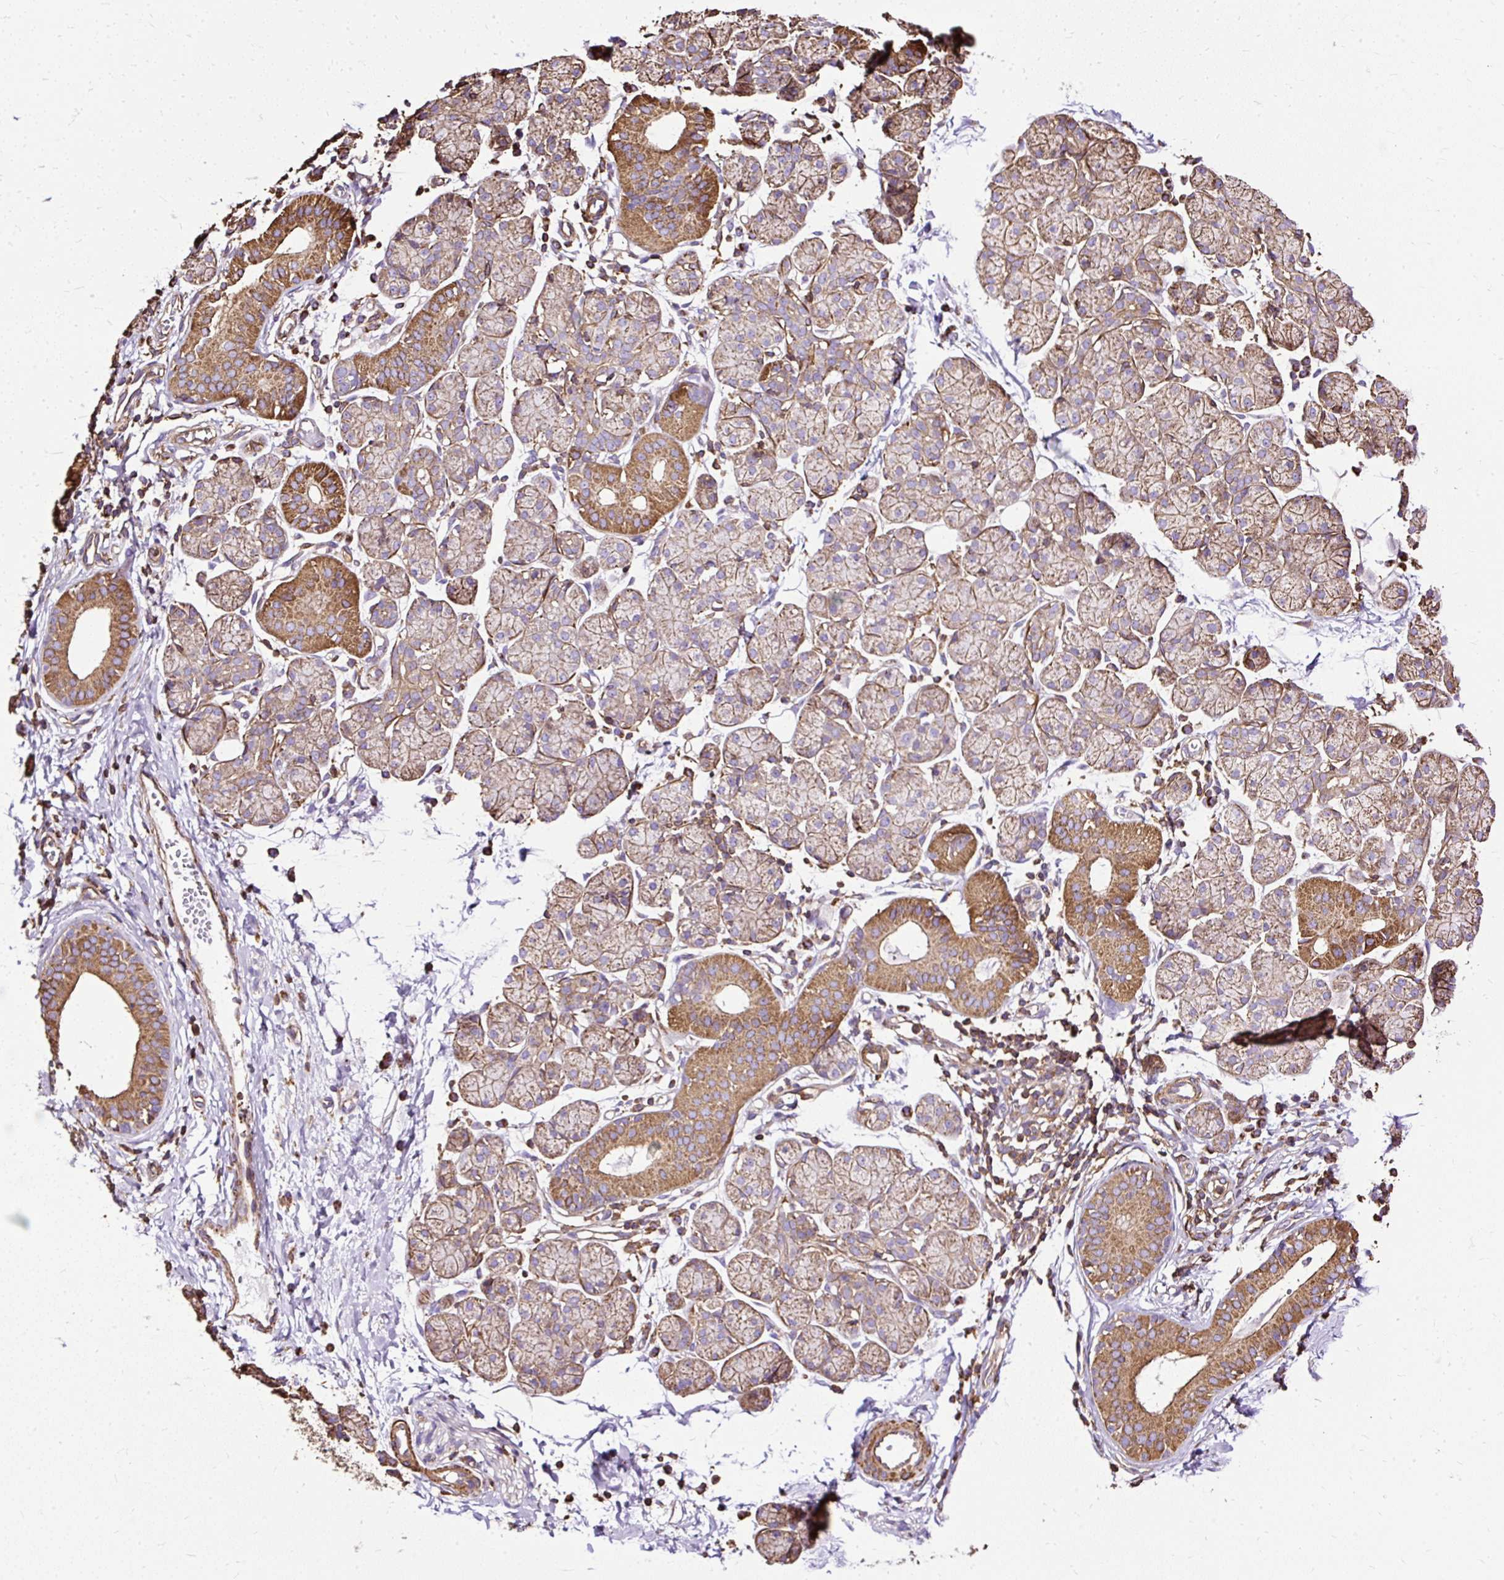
{"staining": {"intensity": "strong", "quantity": "25%-75%", "location": "cytoplasmic/membranous"}, "tissue": "salivary gland", "cell_type": "Glandular cells", "image_type": "normal", "snomed": [{"axis": "morphology", "description": "Normal tissue, NOS"}, {"axis": "morphology", "description": "Inflammation, NOS"}, {"axis": "topography", "description": "Lymph node"}, {"axis": "topography", "description": "Salivary gland"}], "caption": "Immunohistochemical staining of benign human salivary gland shows strong cytoplasmic/membranous protein expression in about 25%-75% of glandular cells. Nuclei are stained in blue.", "gene": "KLHL11", "patient": {"sex": "male", "age": 3}}